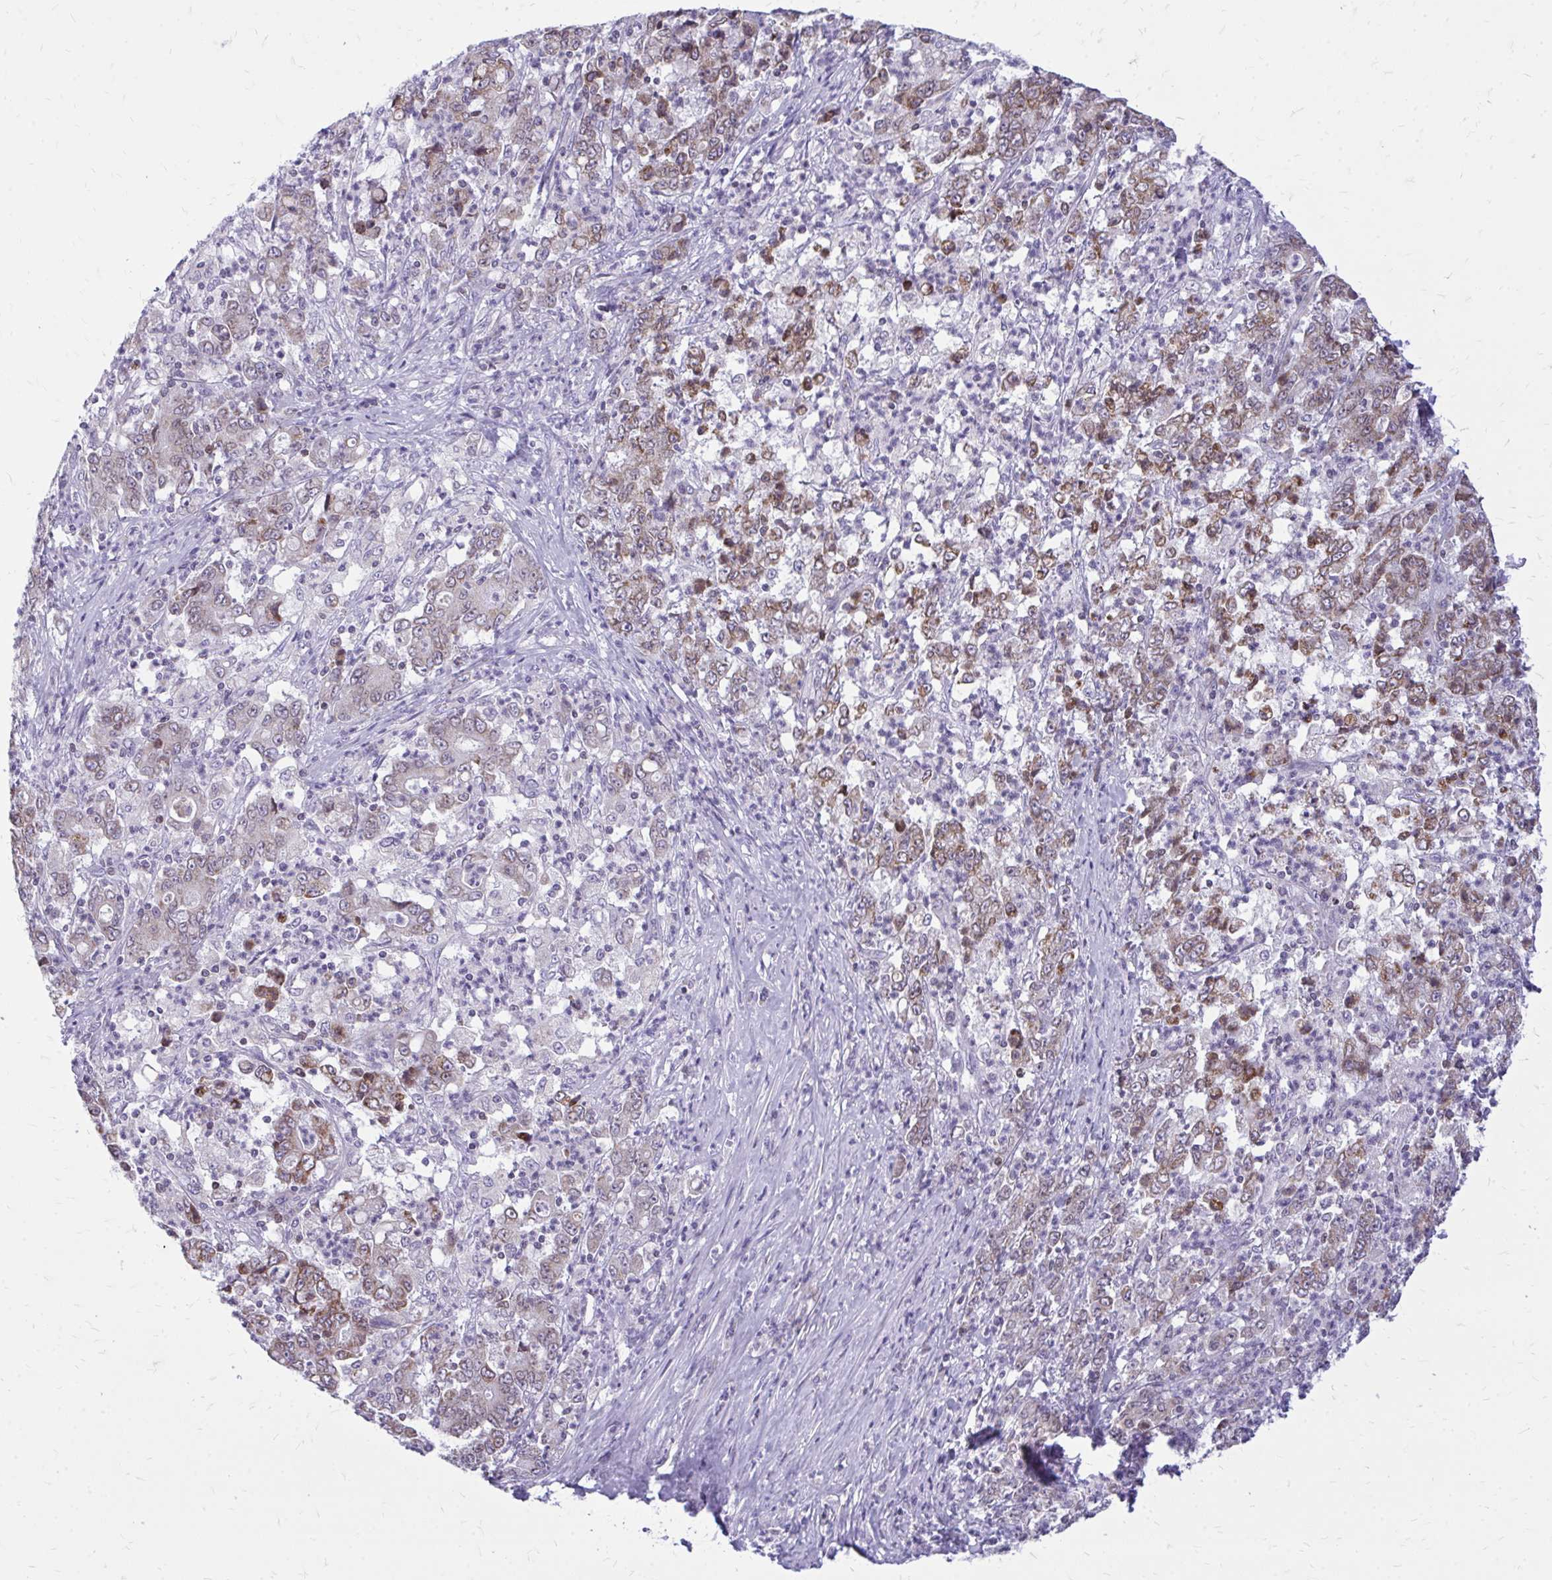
{"staining": {"intensity": "moderate", "quantity": "<25%", "location": "cytoplasmic/membranous"}, "tissue": "stomach cancer", "cell_type": "Tumor cells", "image_type": "cancer", "snomed": [{"axis": "morphology", "description": "Adenocarcinoma, NOS"}, {"axis": "topography", "description": "Stomach, lower"}], "caption": "About <25% of tumor cells in human stomach adenocarcinoma display moderate cytoplasmic/membranous protein positivity as visualized by brown immunohistochemical staining.", "gene": "RPS6KA2", "patient": {"sex": "female", "age": 71}}